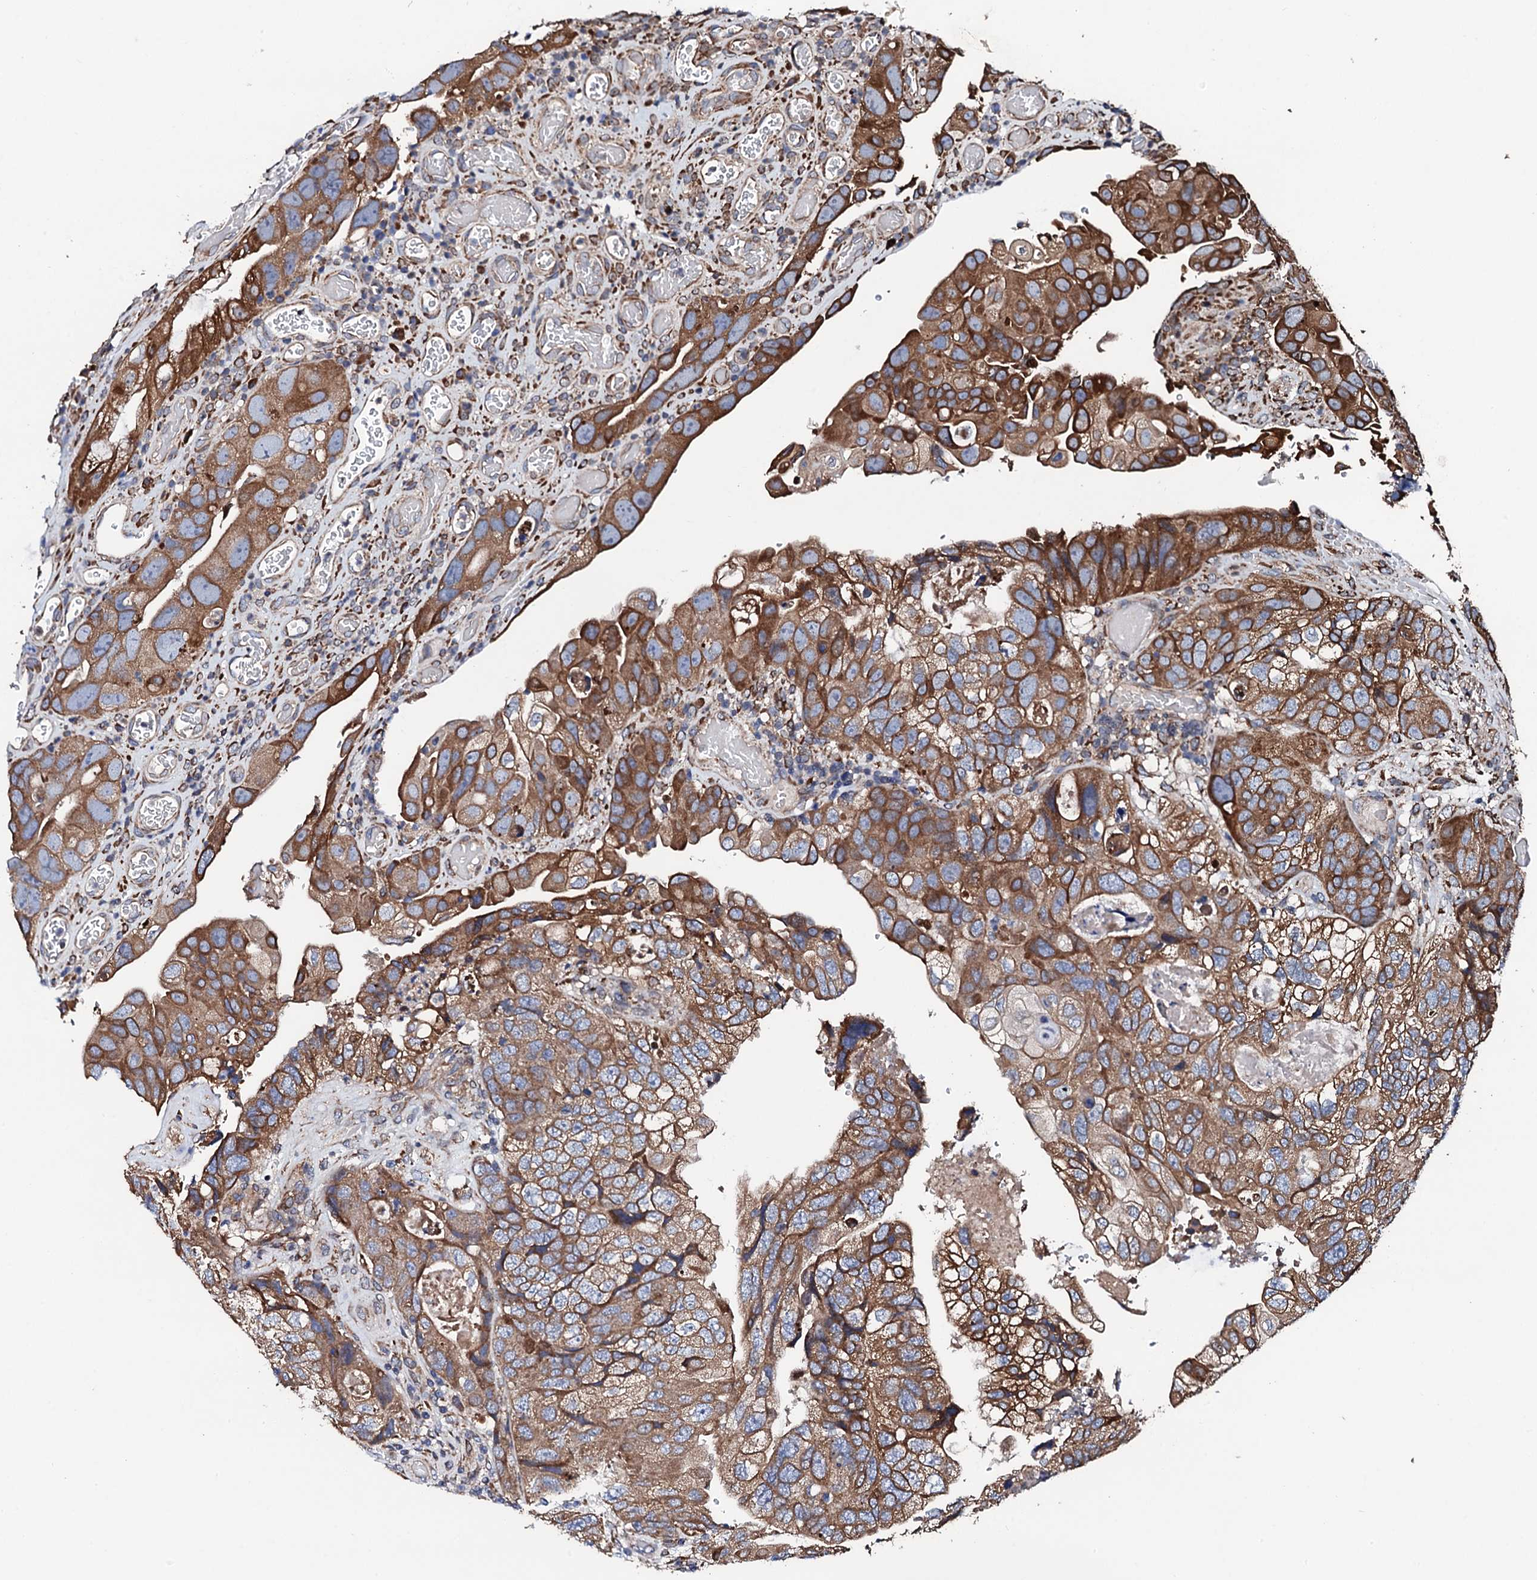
{"staining": {"intensity": "strong", "quantity": ">75%", "location": "cytoplasmic/membranous"}, "tissue": "colorectal cancer", "cell_type": "Tumor cells", "image_type": "cancer", "snomed": [{"axis": "morphology", "description": "Adenocarcinoma, NOS"}, {"axis": "topography", "description": "Rectum"}], "caption": "Adenocarcinoma (colorectal) stained for a protein reveals strong cytoplasmic/membranous positivity in tumor cells.", "gene": "CKAP5", "patient": {"sex": "male", "age": 63}}